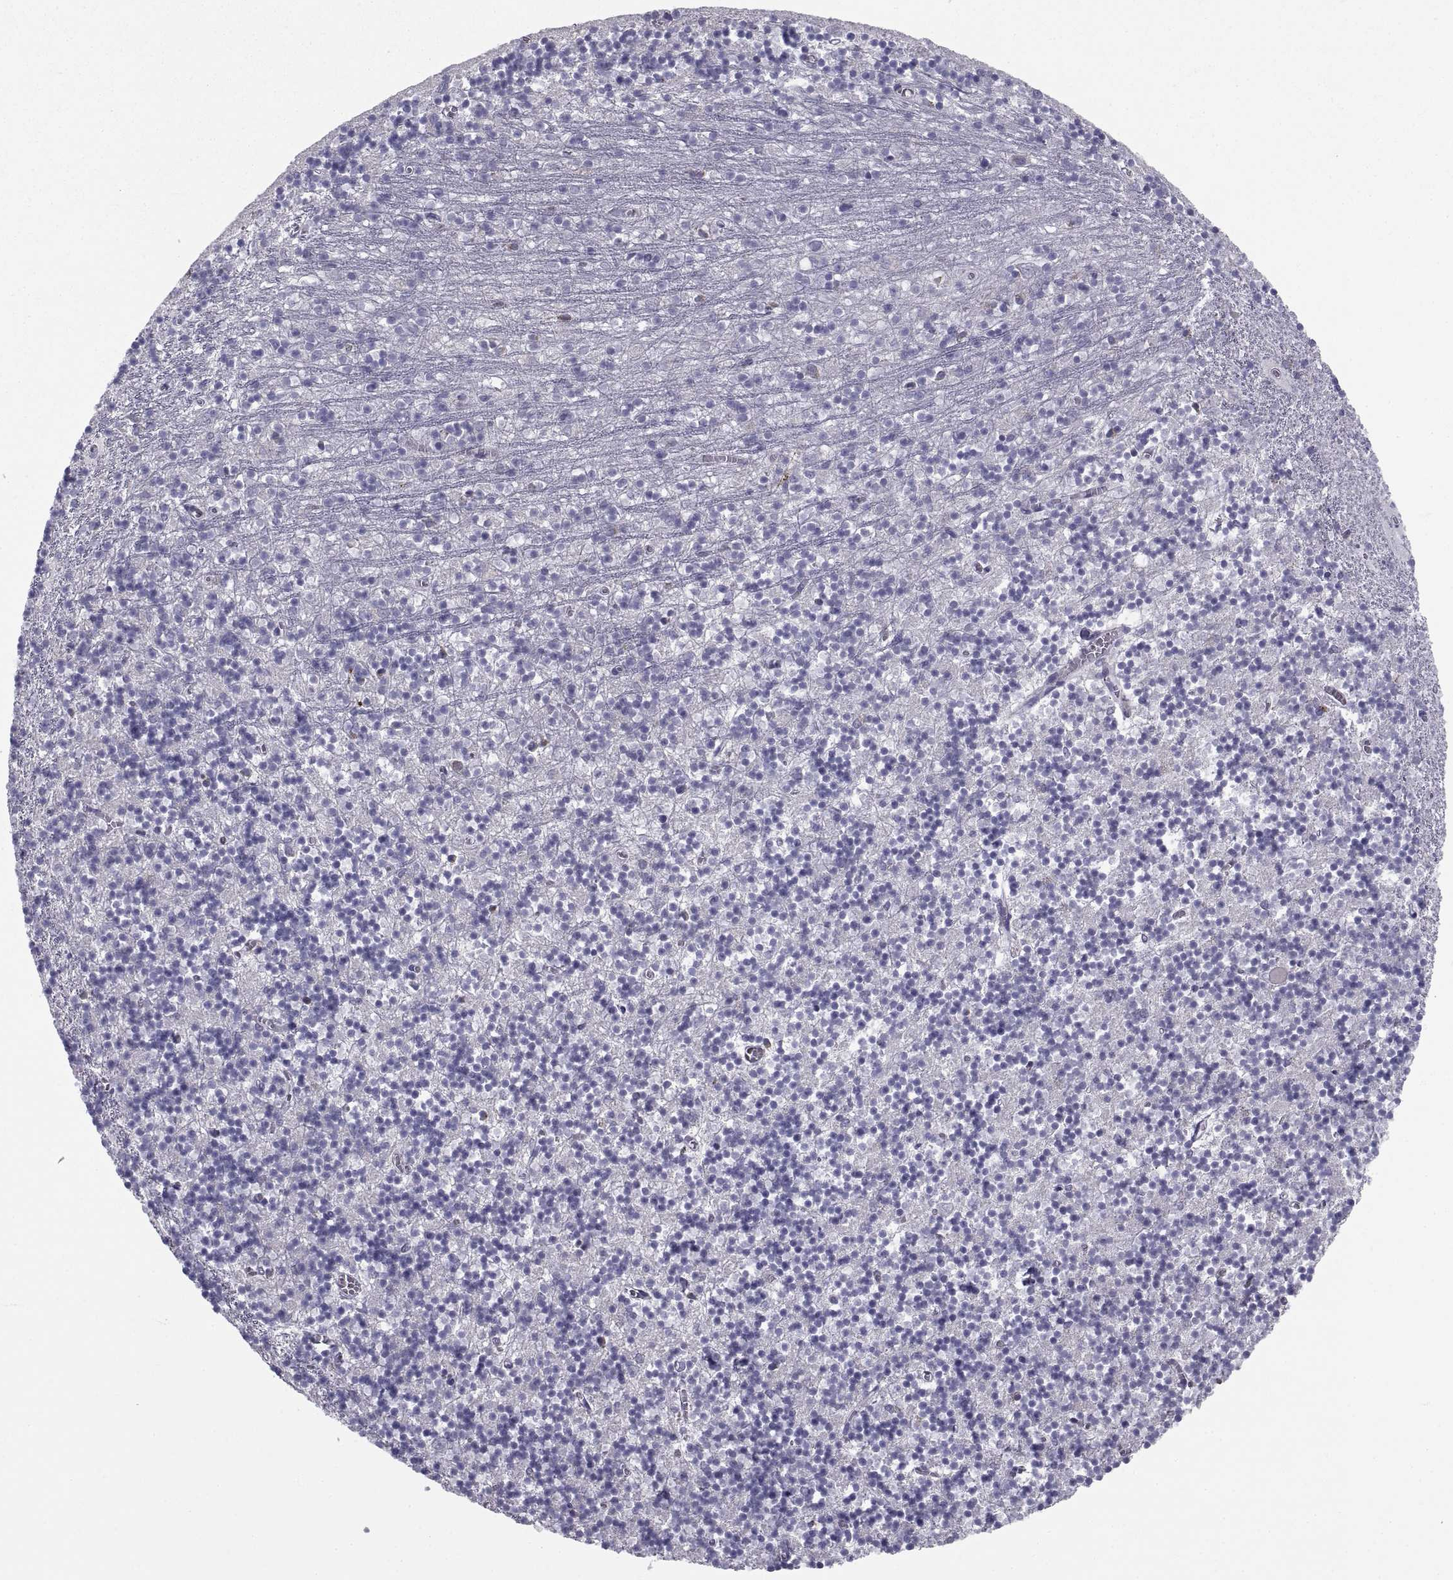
{"staining": {"intensity": "negative", "quantity": "none", "location": "none"}, "tissue": "cerebellum", "cell_type": "Cells in granular layer", "image_type": "normal", "snomed": [{"axis": "morphology", "description": "Normal tissue, NOS"}, {"axis": "topography", "description": "Cerebellum"}], "caption": "The image reveals no staining of cells in granular layer in unremarkable cerebellum.", "gene": "NPTX2", "patient": {"sex": "female", "age": 64}}